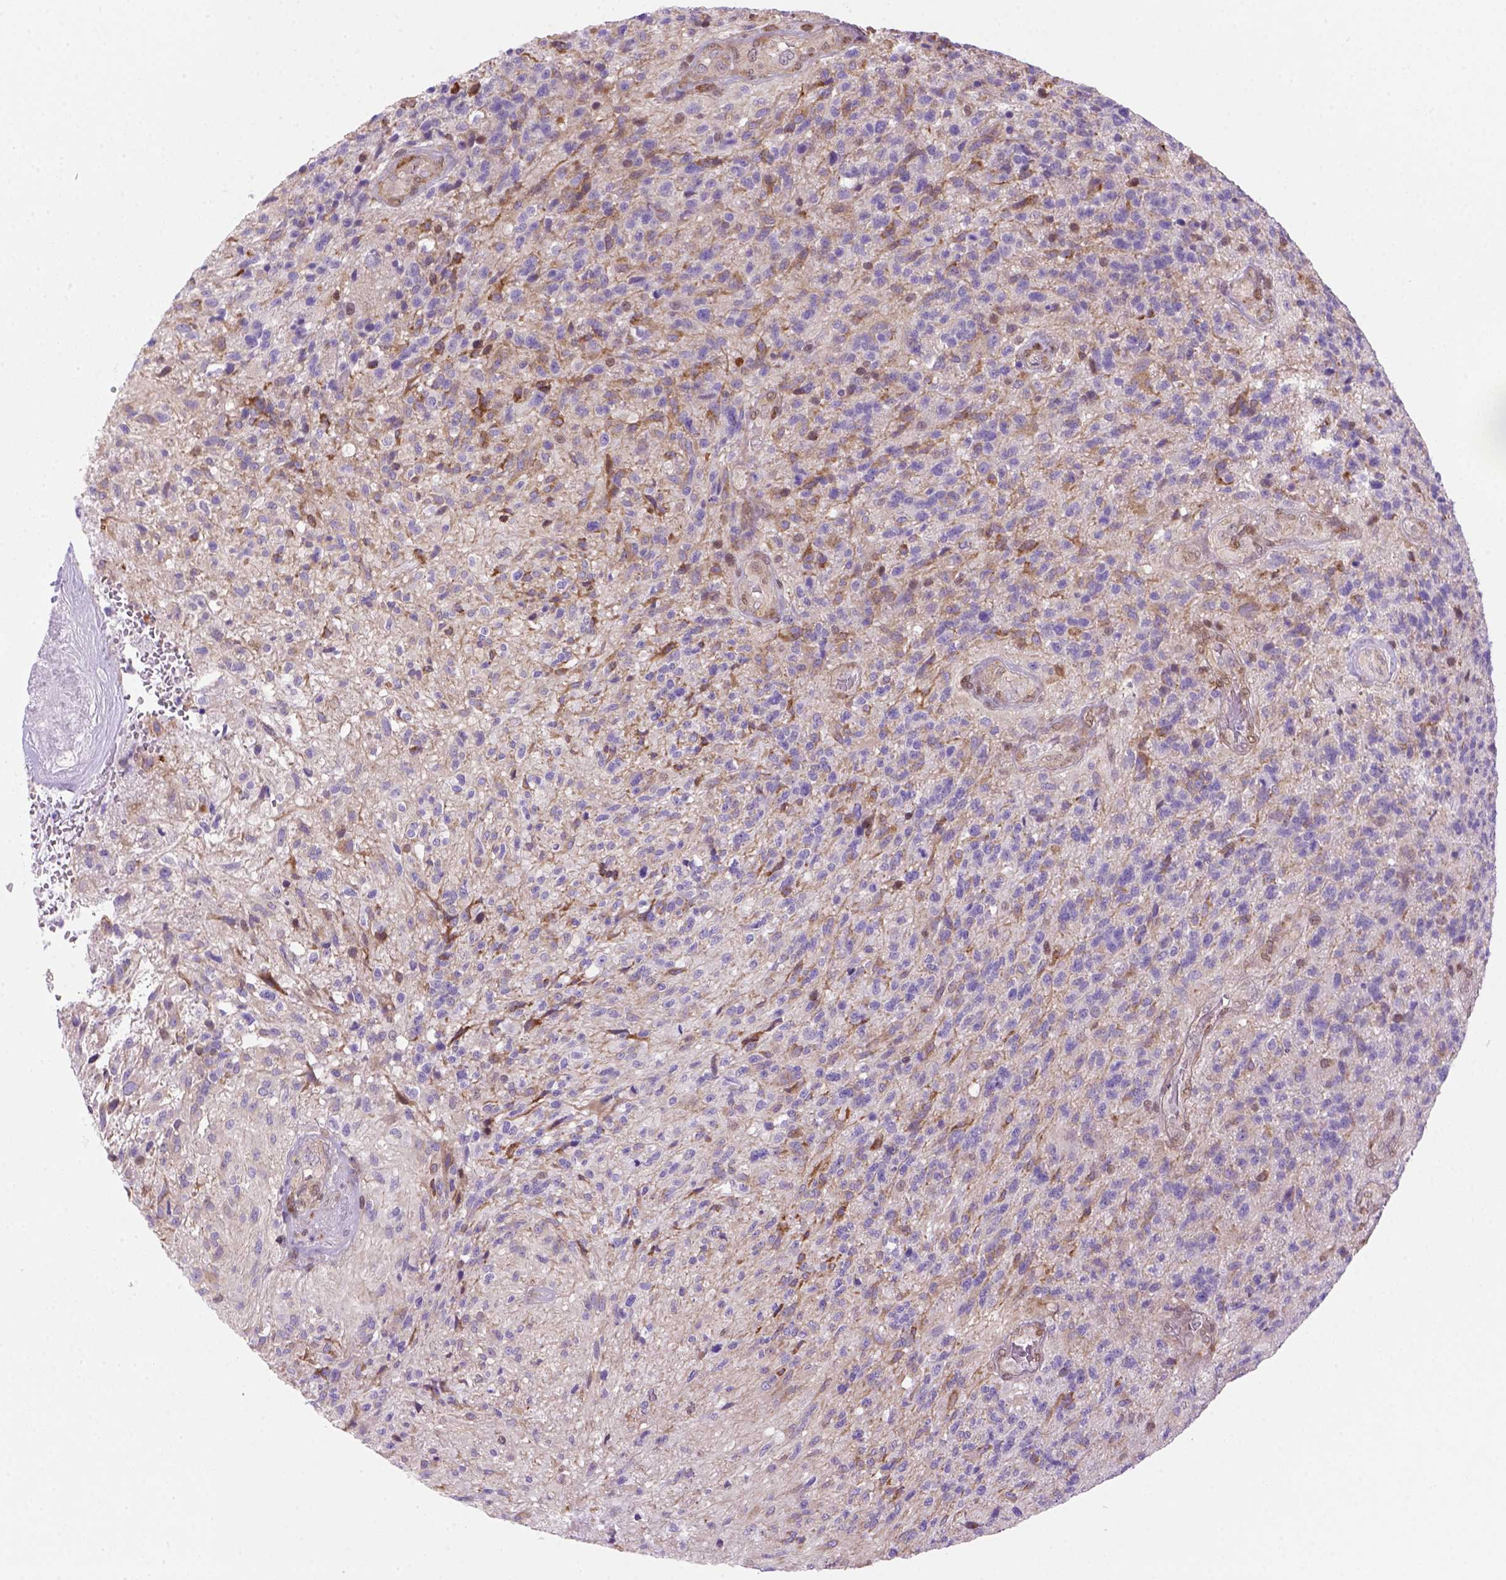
{"staining": {"intensity": "weak", "quantity": "<25%", "location": "cytoplasmic/membranous"}, "tissue": "glioma", "cell_type": "Tumor cells", "image_type": "cancer", "snomed": [{"axis": "morphology", "description": "Glioma, malignant, High grade"}, {"axis": "topography", "description": "Brain"}], "caption": "Immunohistochemical staining of human glioma demonstrates no significant expression in tumor cells. The staining was performed using DAB (3,3'-diaminobenzidine) to visualize the protein expression in brown, while the nuclei were stained in blue with hematoxylin (Magnification: 20x).", "gene": "MGMT", "patient": {"sex": "male", "age": 56}}